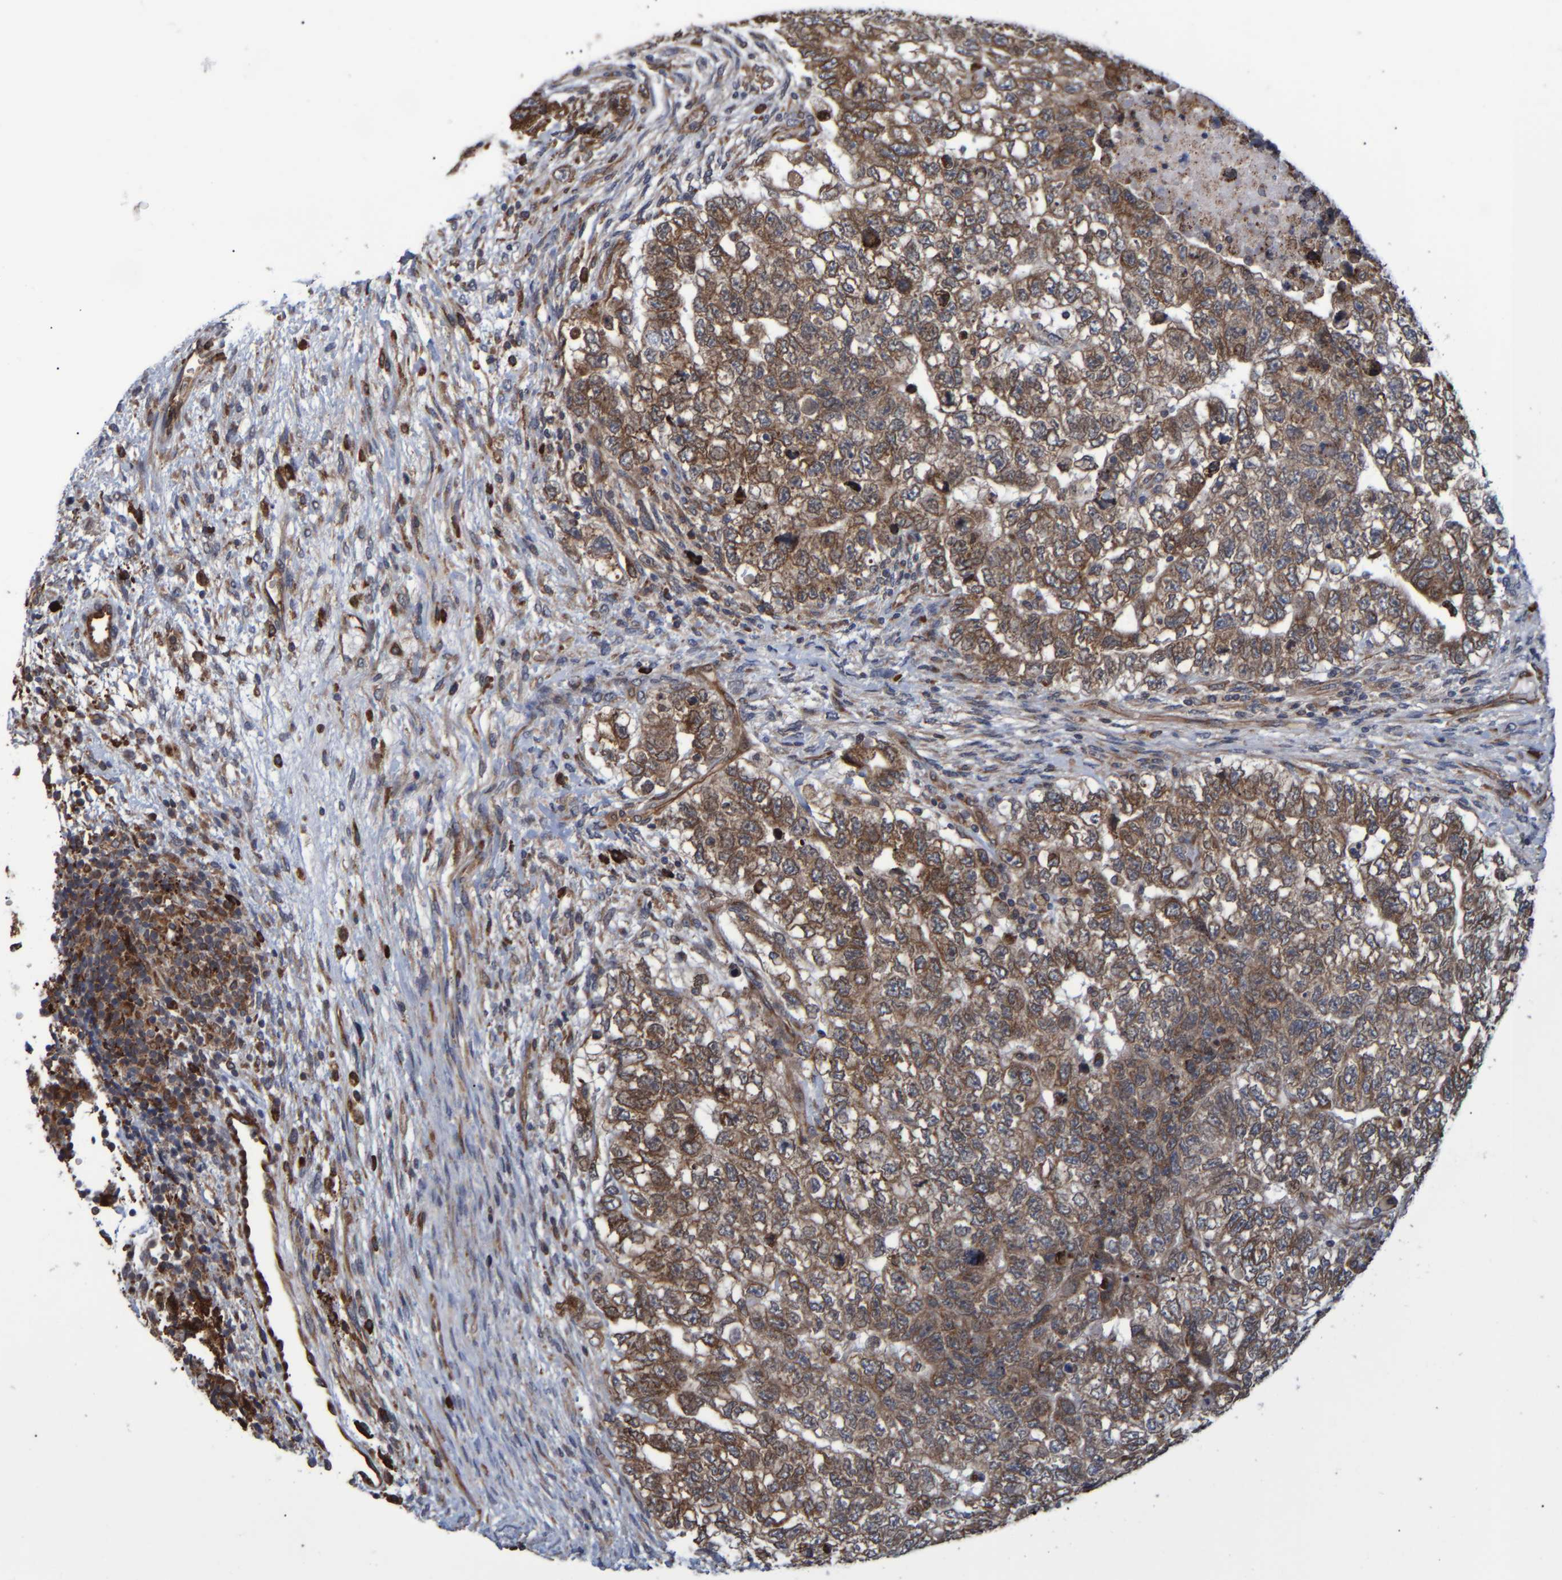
{"staining": {"intensity": "moderate", "quantity": ">75%", "location": "cytoplasmic/membranous"}, "tissue": "testis cancer", "cell_type": "Tumor cells", "image_type": "cancer", "snomed": [{"axis": "morphology", "description": "Carcinoma, Embryonal, NOS"}, {"axis": "topography", "description": "Testis"}], "caption": "This photomicrograph shows IHC staining of testis cancer (embryonal carcinoma), with medium moderate cytoplasmic/membranous positivity in approximately >75% of tumor cells.", "gene": "SPAG5", "patient": {"sex": "male", "age": 36}}